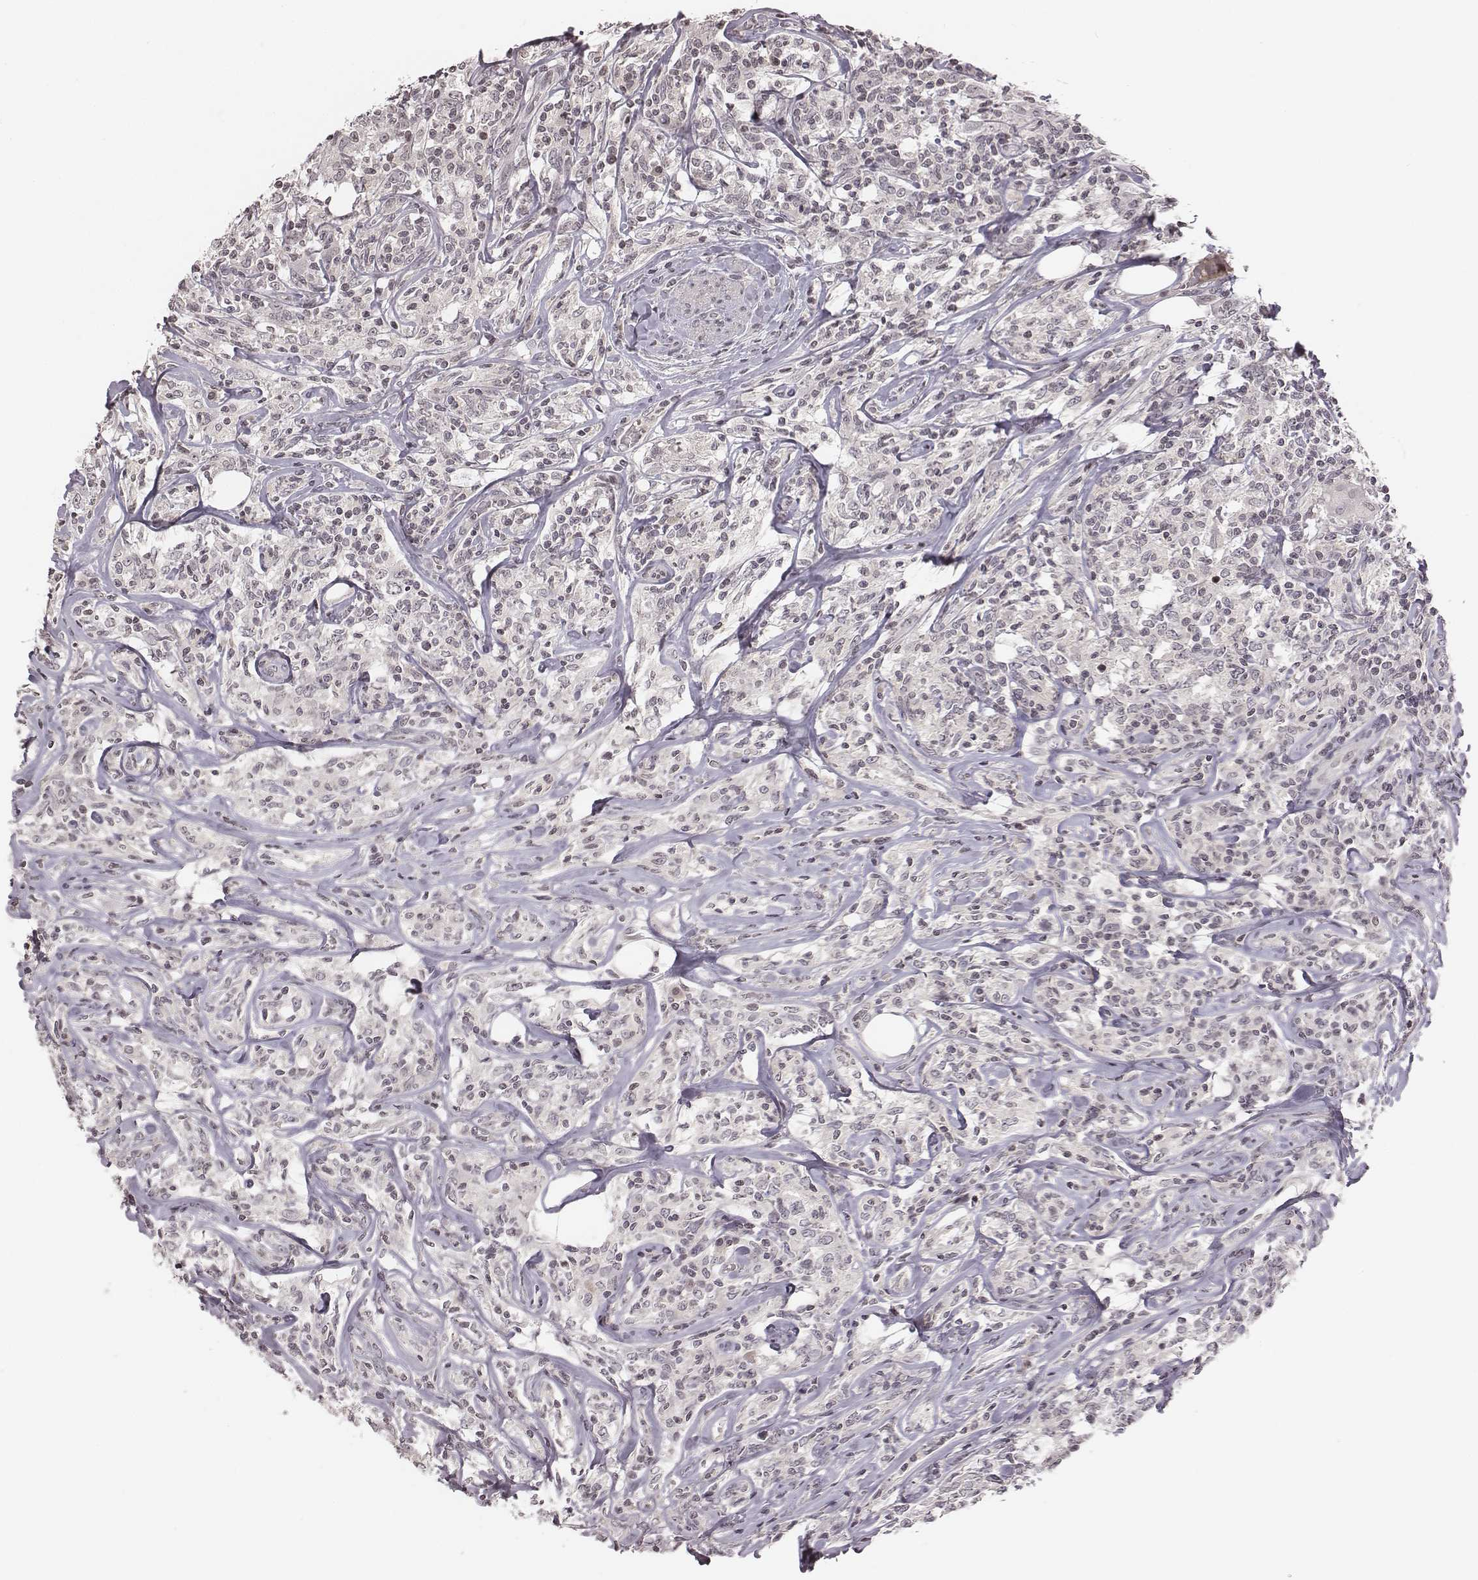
{"staining": {"intensity": "negative", "quantity": "none", "location": "none"}, "tissue": "lymphoma", "cell_type": "Tumor cells", "image_type": "cancer", "snomed": [{"axis": "morphology", "description": "Malignant lymphoma, non-Hodgkin's type, High grade"}, {"axis": "topography", "description": "Lymph node"}], "caption": "An IHC micrograph of lymphoma is shown. There is no staining in tumor cells of lymphoma.", "gene": "GRM4", "patient": {"sex": "female", "age": 84}}